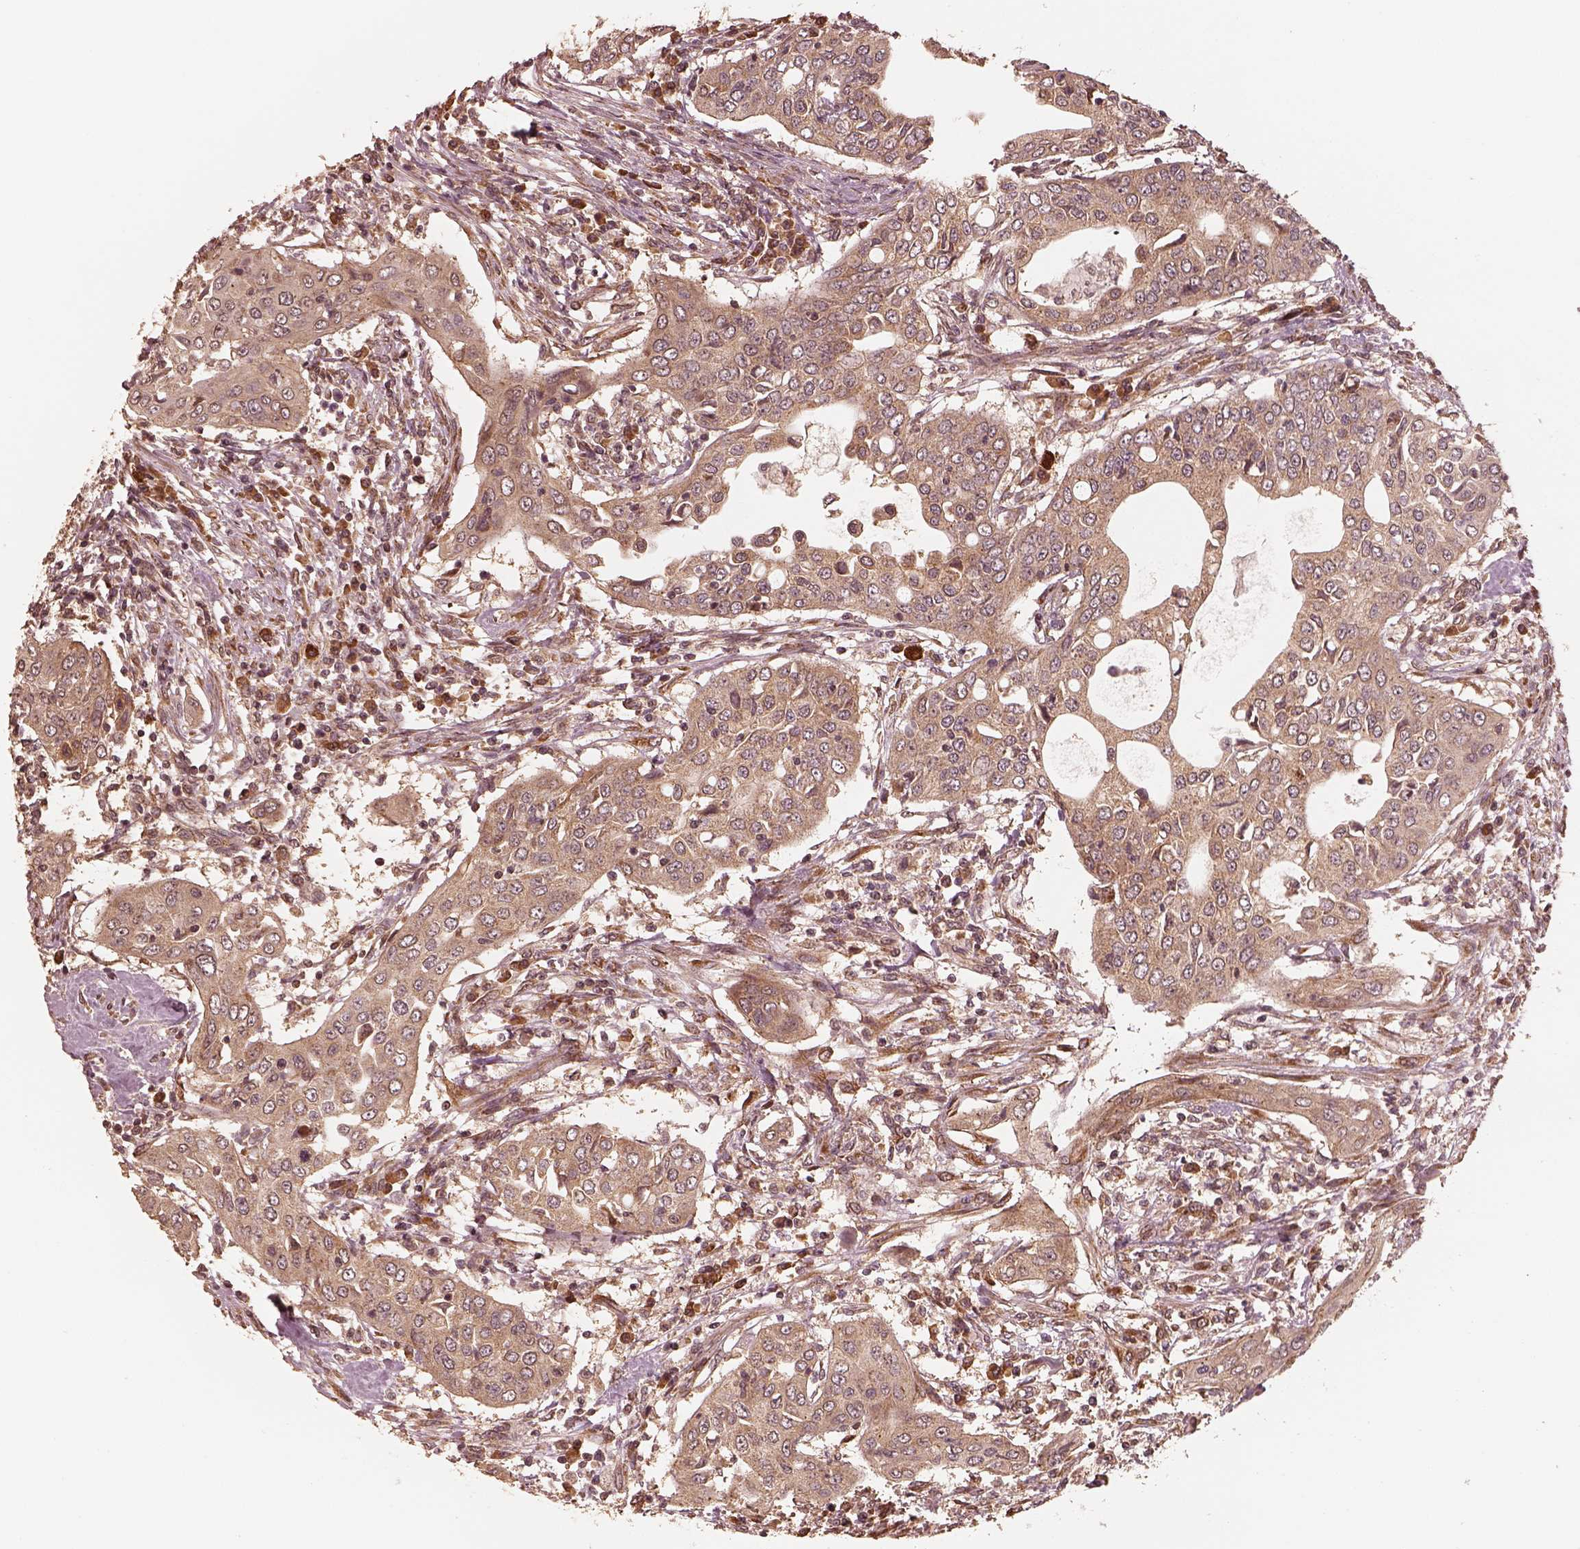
{"staining": {"intensity": "weak", "quantity": ">75%", "location": "cytoplasmic/membranous"}, "tissue": "urothelial cancer", "cell_type": "Tumor cells", "image_type": "cancer", "snomed": [{"axis": "morphology", "description": "Urothelial carcinoma, High grade"}, {"axis": "topography", "description": "Urinary bladder"}], "caption": "Human urothelial cancer stained for a protein (brown) exhibits weak cytoplasmic/membranous positive positivity in approximately >75% of tumor cells.", "gene": "DNAJC25", "patient": {"sex": "male", "age": 82}}